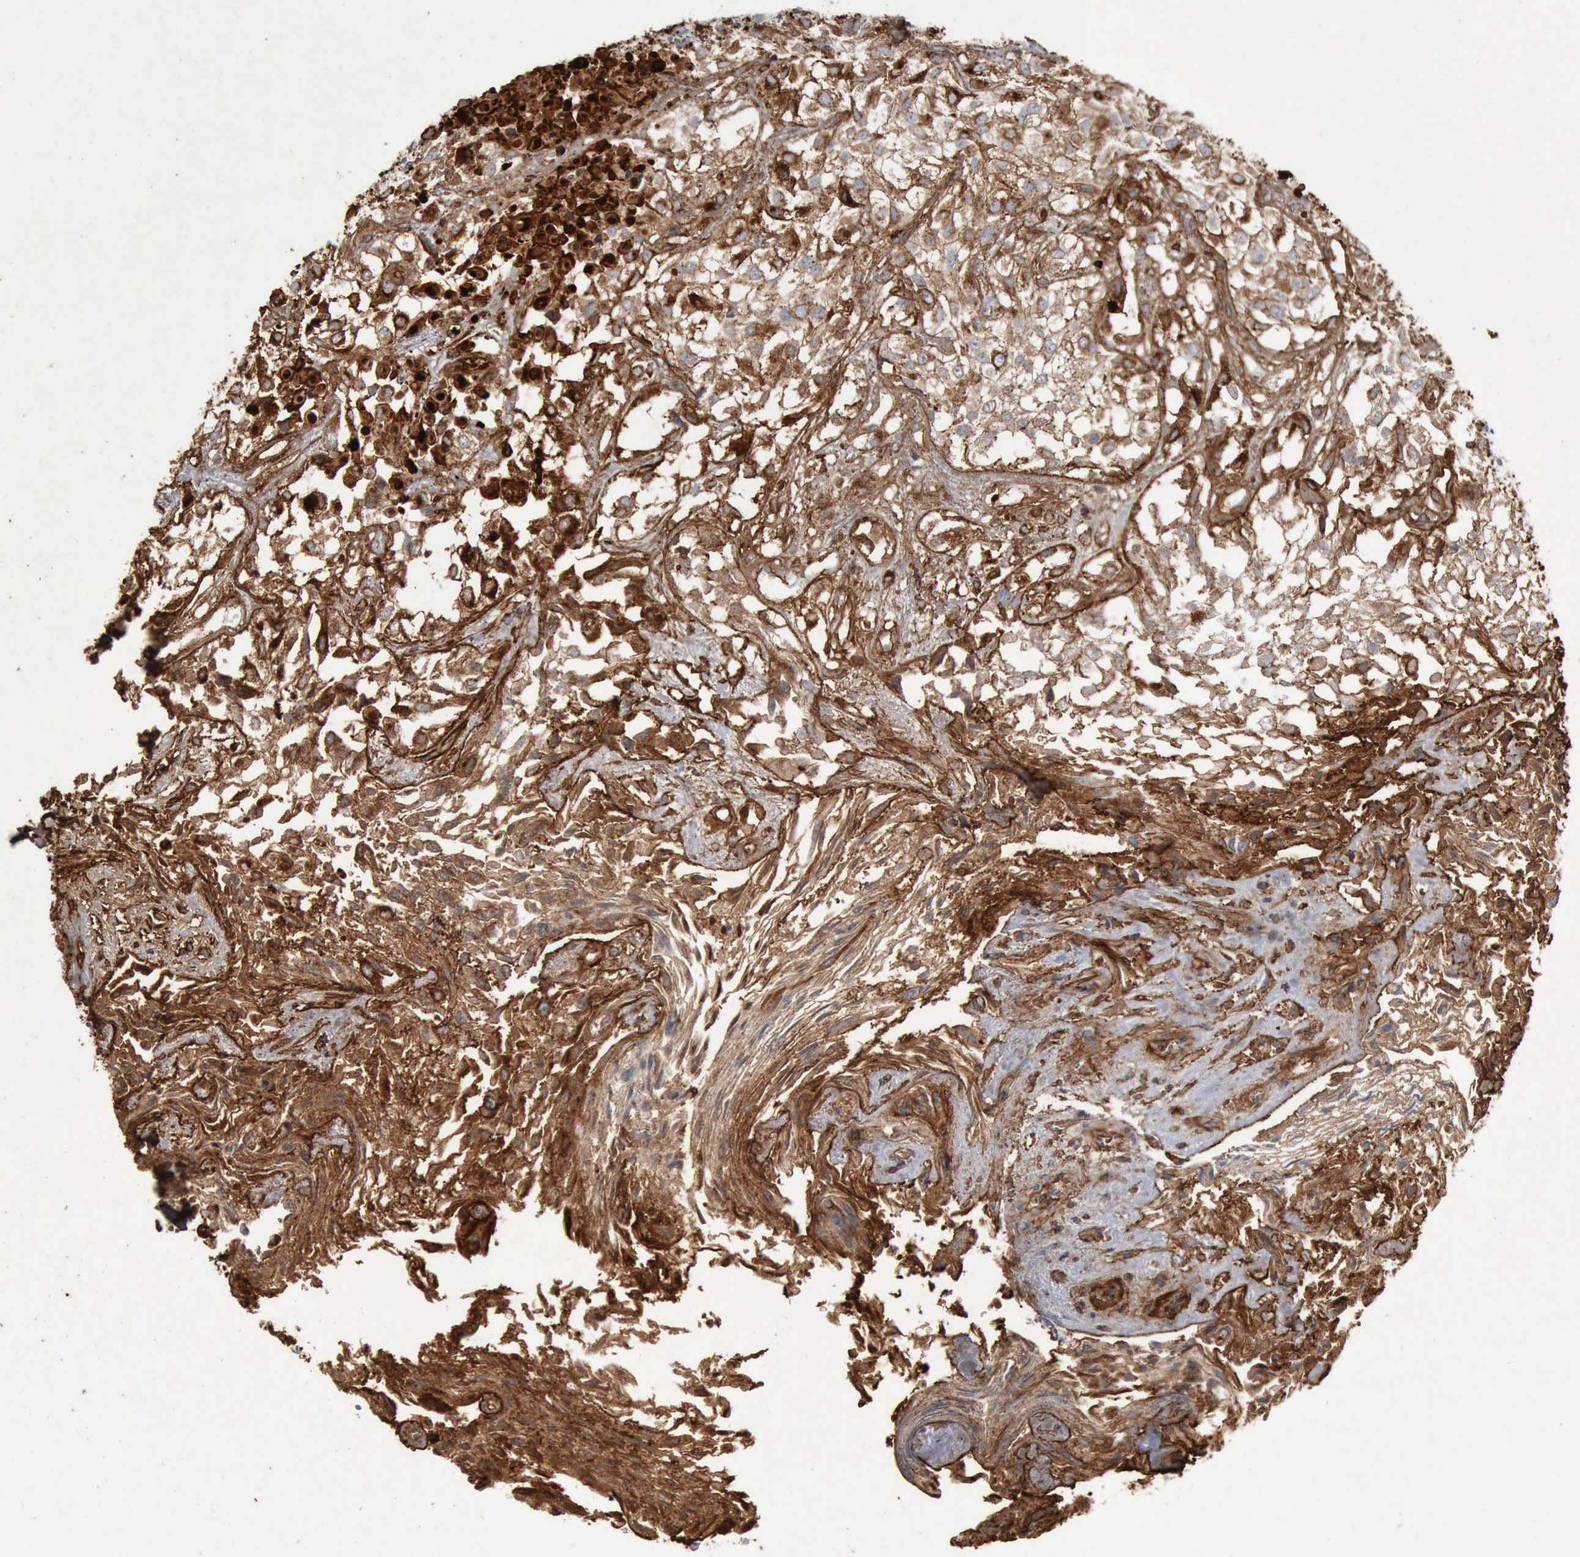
{"staining": {"intensity": "moderate", "quantity": "25%-75%", "location": "cytoplasmic/membranous"}, "tissue": "urothelial cancer", "cell_type": "Tumor cells", "image_type": "cancer", "snomed": [{"axis": "morphology", "description": "Urothelial carcinoma, High grade"}, {"axis": "topography", "description": "Urinary bladder"}], "caption": "The histopathology image displays a brown stain indicating the presence of a protein in the cytoplasmic/membranous of tumor cells in urothelial cancer.", "gene": "FN1", "patient": {"sex": "male", "age": 56}}